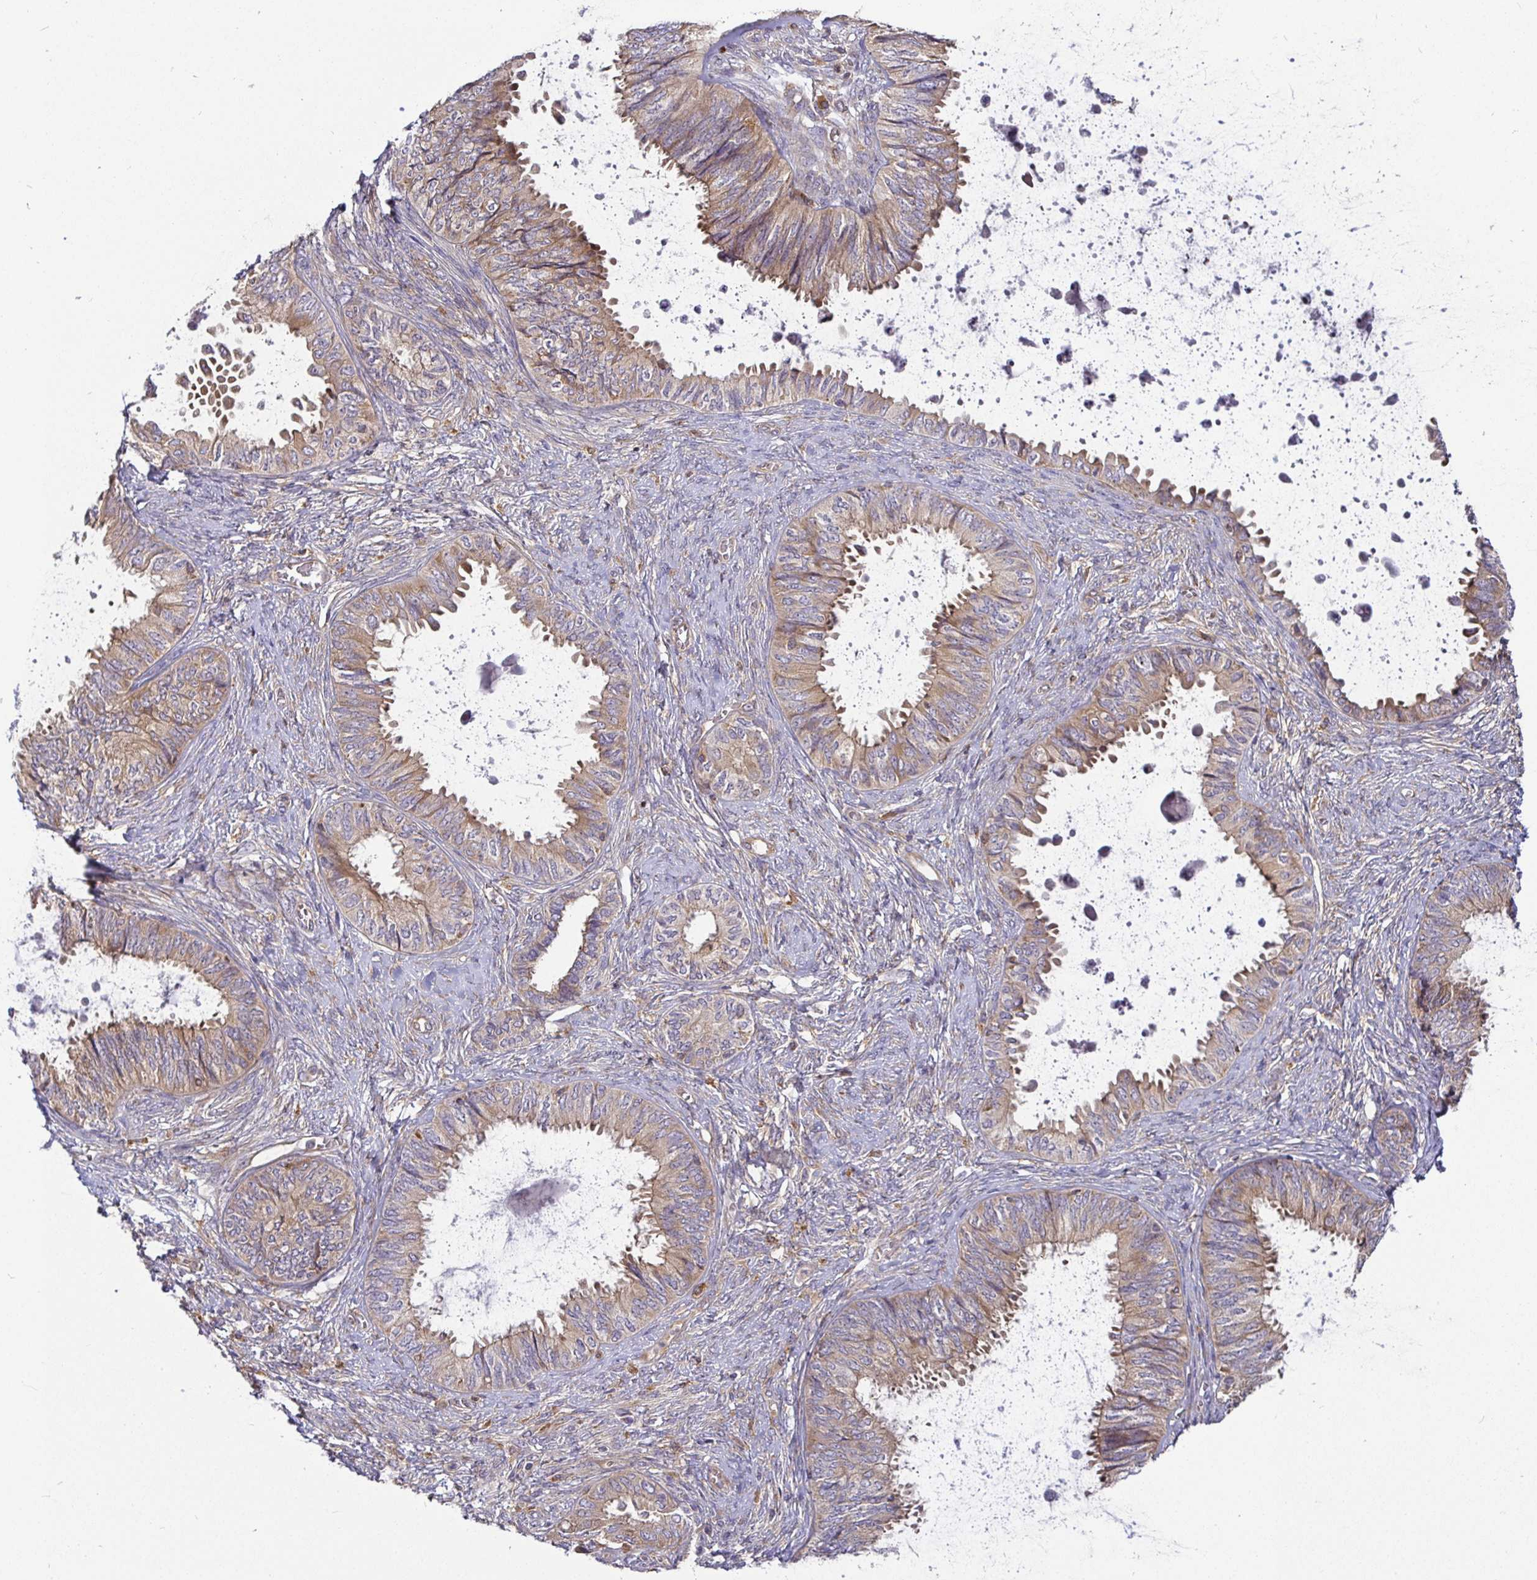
{"staining": {"intensity": "weak", "quantity": ">75%", "location": "cytoplasmic/membranous"}, "tissue": "ovarian cancer", "cell_type": "Tumor cells", "image_type": "cancer", "snomed": [{"axis": "morphology", "description": "Carcinoma, endometroid"}, {"axis": "topography", "description": "Ovary"}], "caption": "The immunohistochemical stain highlights weak cytoplasmic/membranous positivity in tumor cells of endometroid carcinoma (ovarian) tissue.", "gene": "SNX8", "patient": {"sex": "female", "age": 70}}